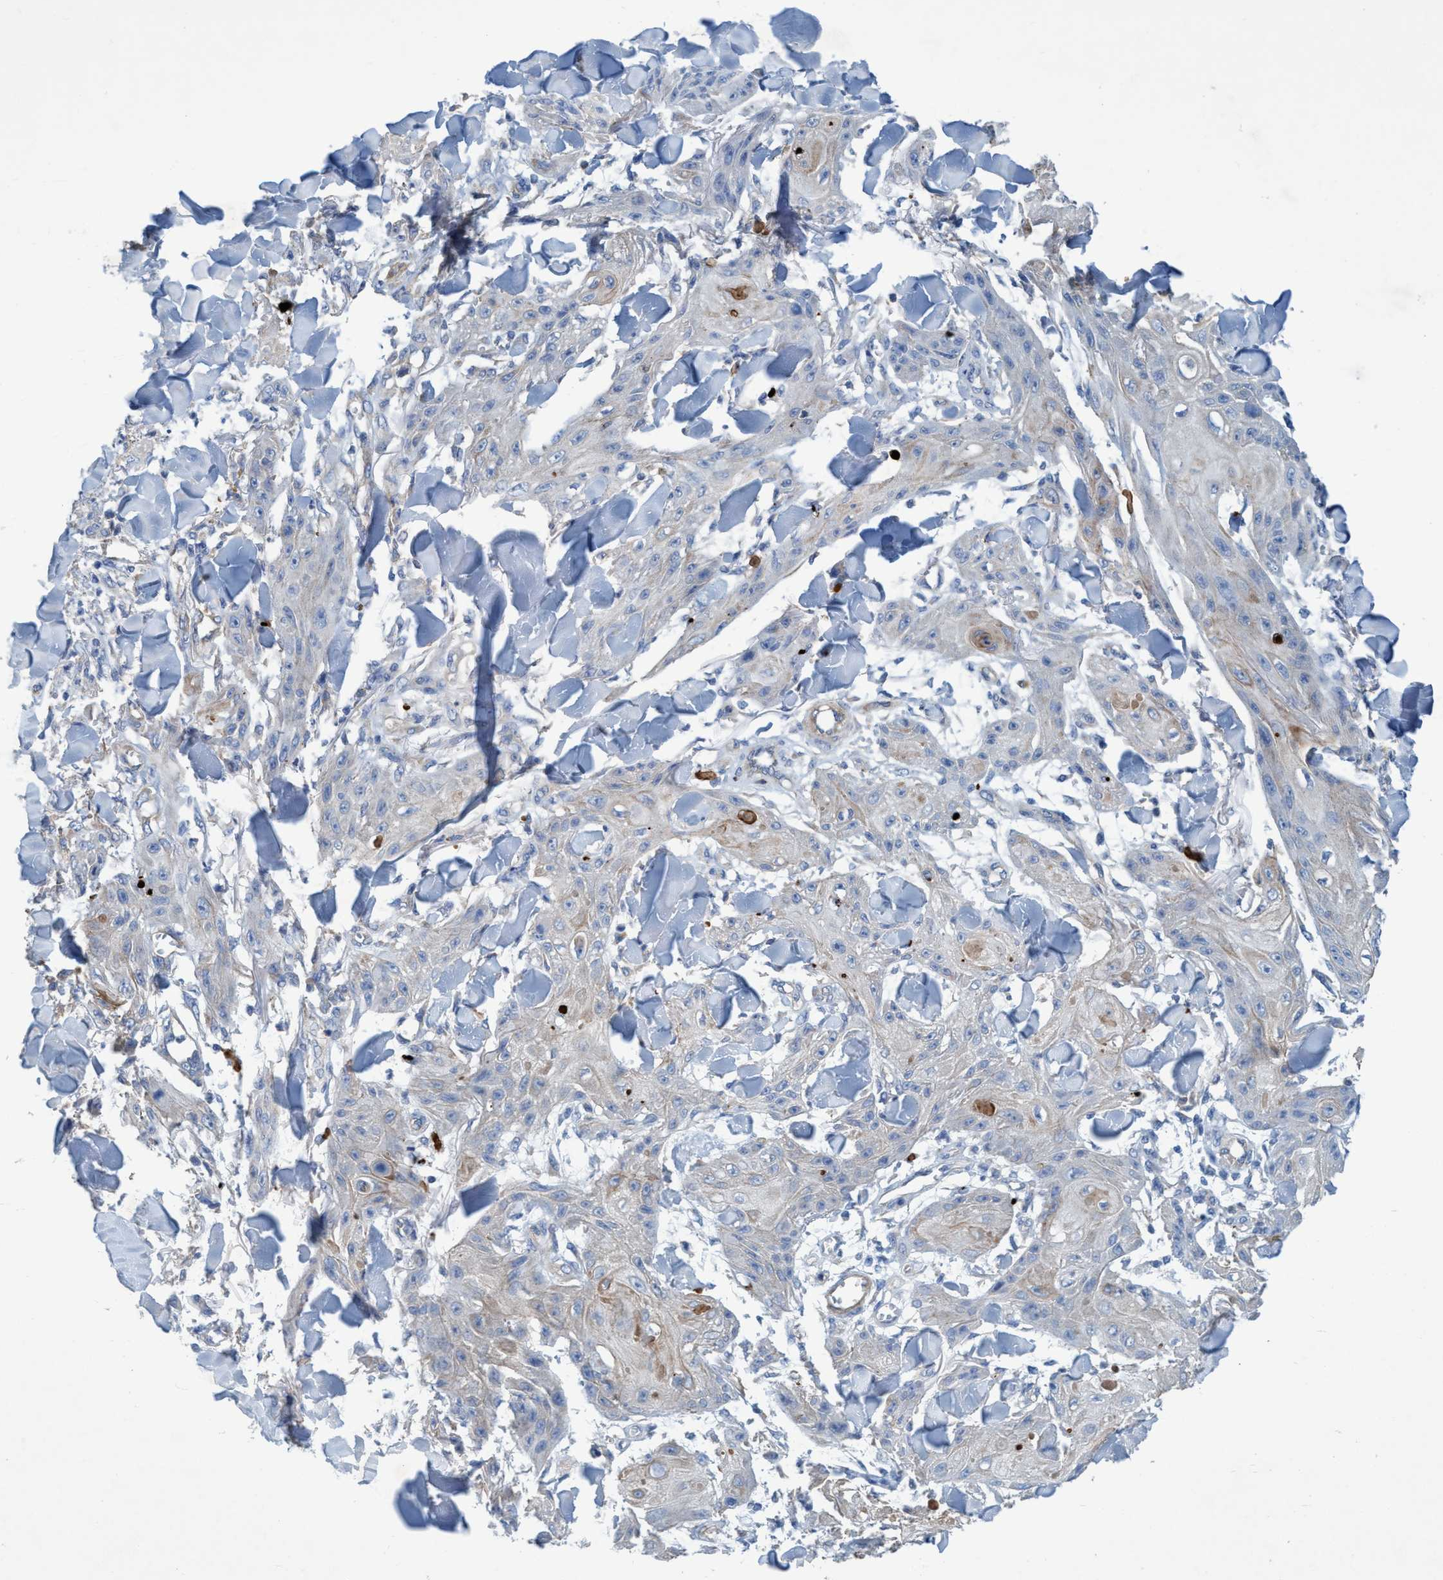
{"staining": {"intensity": "strong", "quantity": "<25%", "location": "cytoplasmic/membranous"}, "tissue": "skin cancer", "cell_type": "Tumor cells", "image_type": "cancer", "snomed": [{"axis": "morphology", "description": "Squamous cell carcinoma, NOS"}, {"axis": "topography", "description": "Skin"}], "caption": "This is a micrograph of immunohistochemistry (IHC) staining of squamous cell carcinoma (skin), which shows strong positivity in the cytoplasmic/membranous of tumor cells.", "gene": "GULP1", "patient": {"sex": "male", "age": 74}}